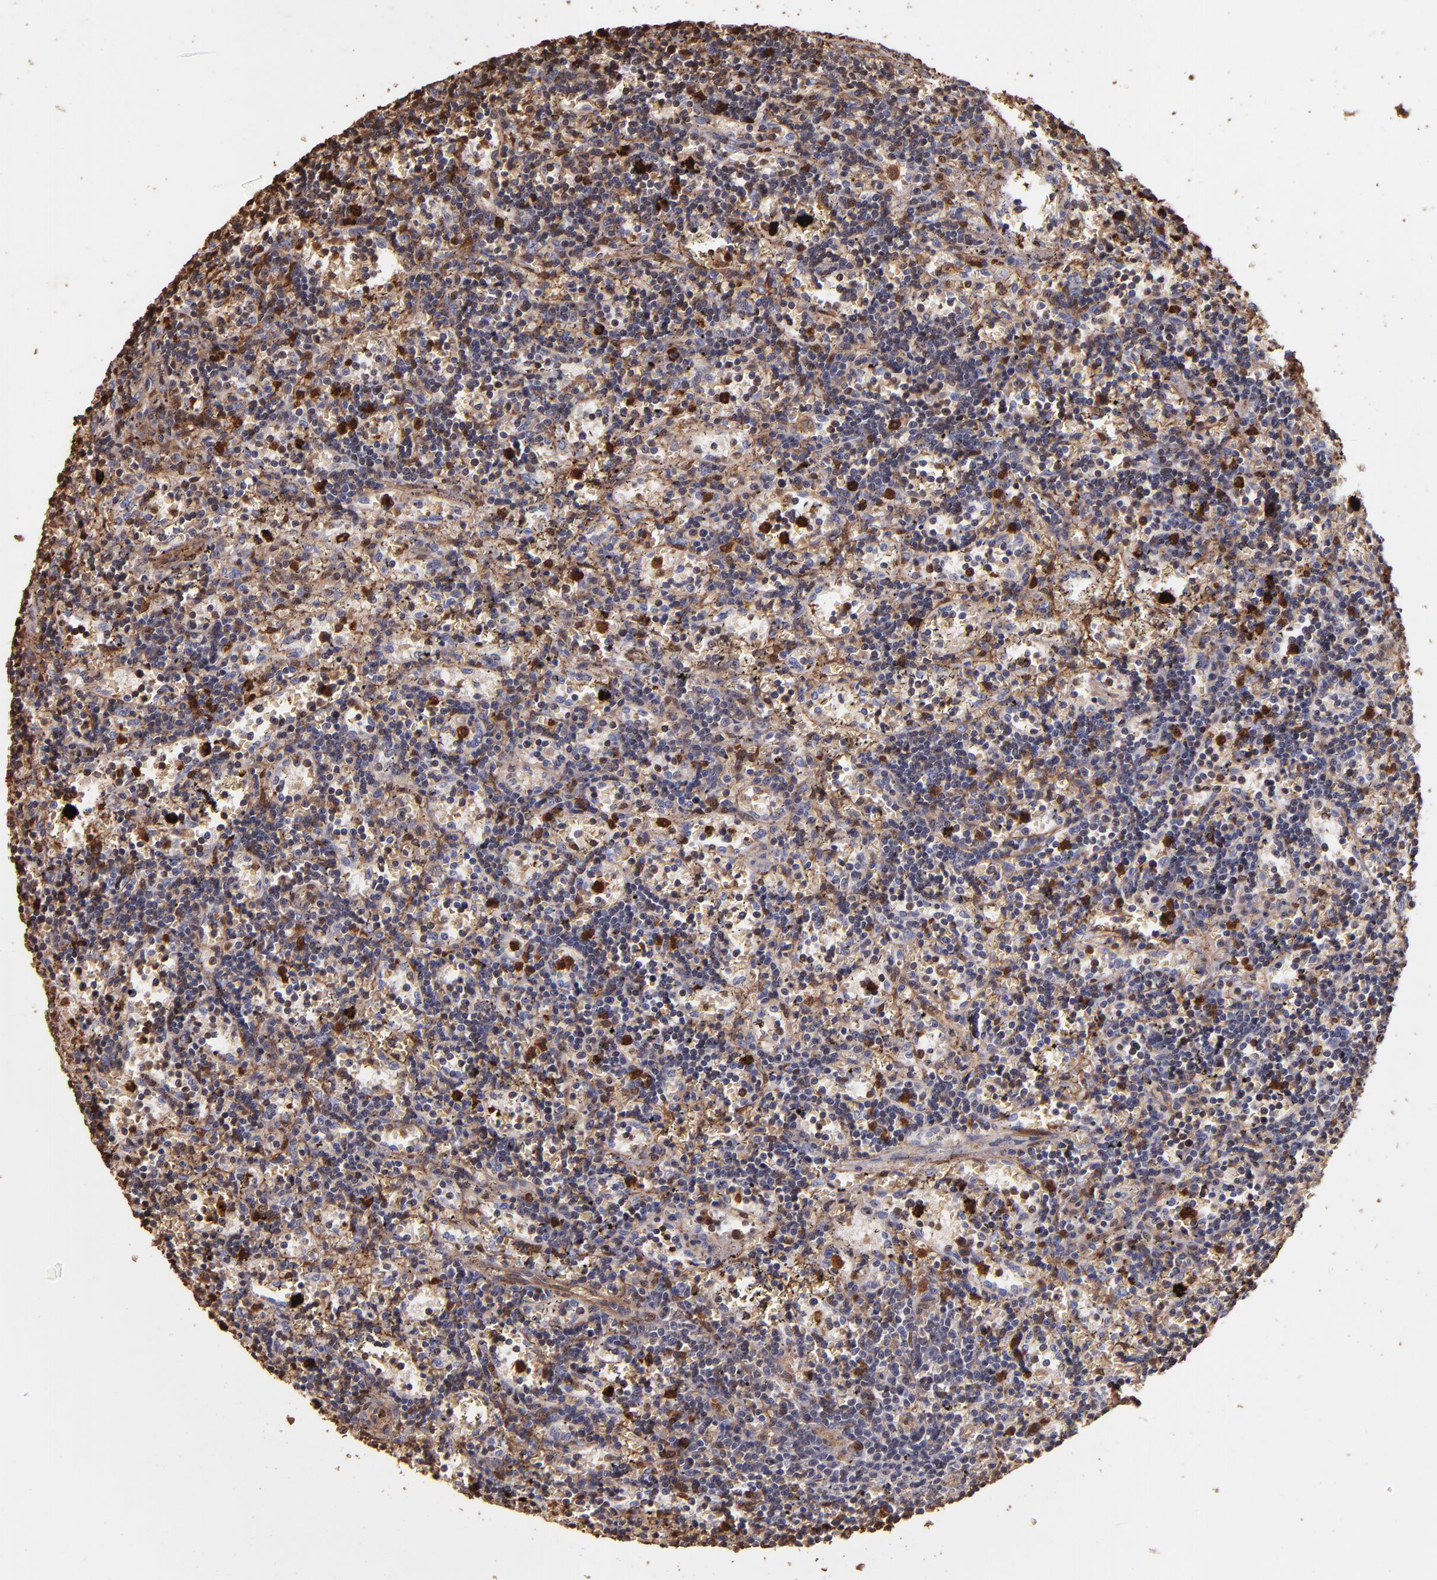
{"staining": {"intensity": "strong", "quantity": "25%-75%", "location": "cytoplasmic/membranous,nuclear"}, "tissue": "lymphoma", "cell_type": "Tumor cells", "image_type": "cancer", "snomed": [{"axis": "morphology", "description": "Malignant lymphoma, non-Hodgkin's type, Low grade"}, {"axis": "topography", "description": "Spleen"}], "caption": "Immunohistochemical staining of human lymphoma exhibits high levels of strong cytoplasmic/membranous and nuclear expression in about 25%-75% of tumor cells.", "gene": "S100A6", "patient": {"sex": "male", "age": 60}}